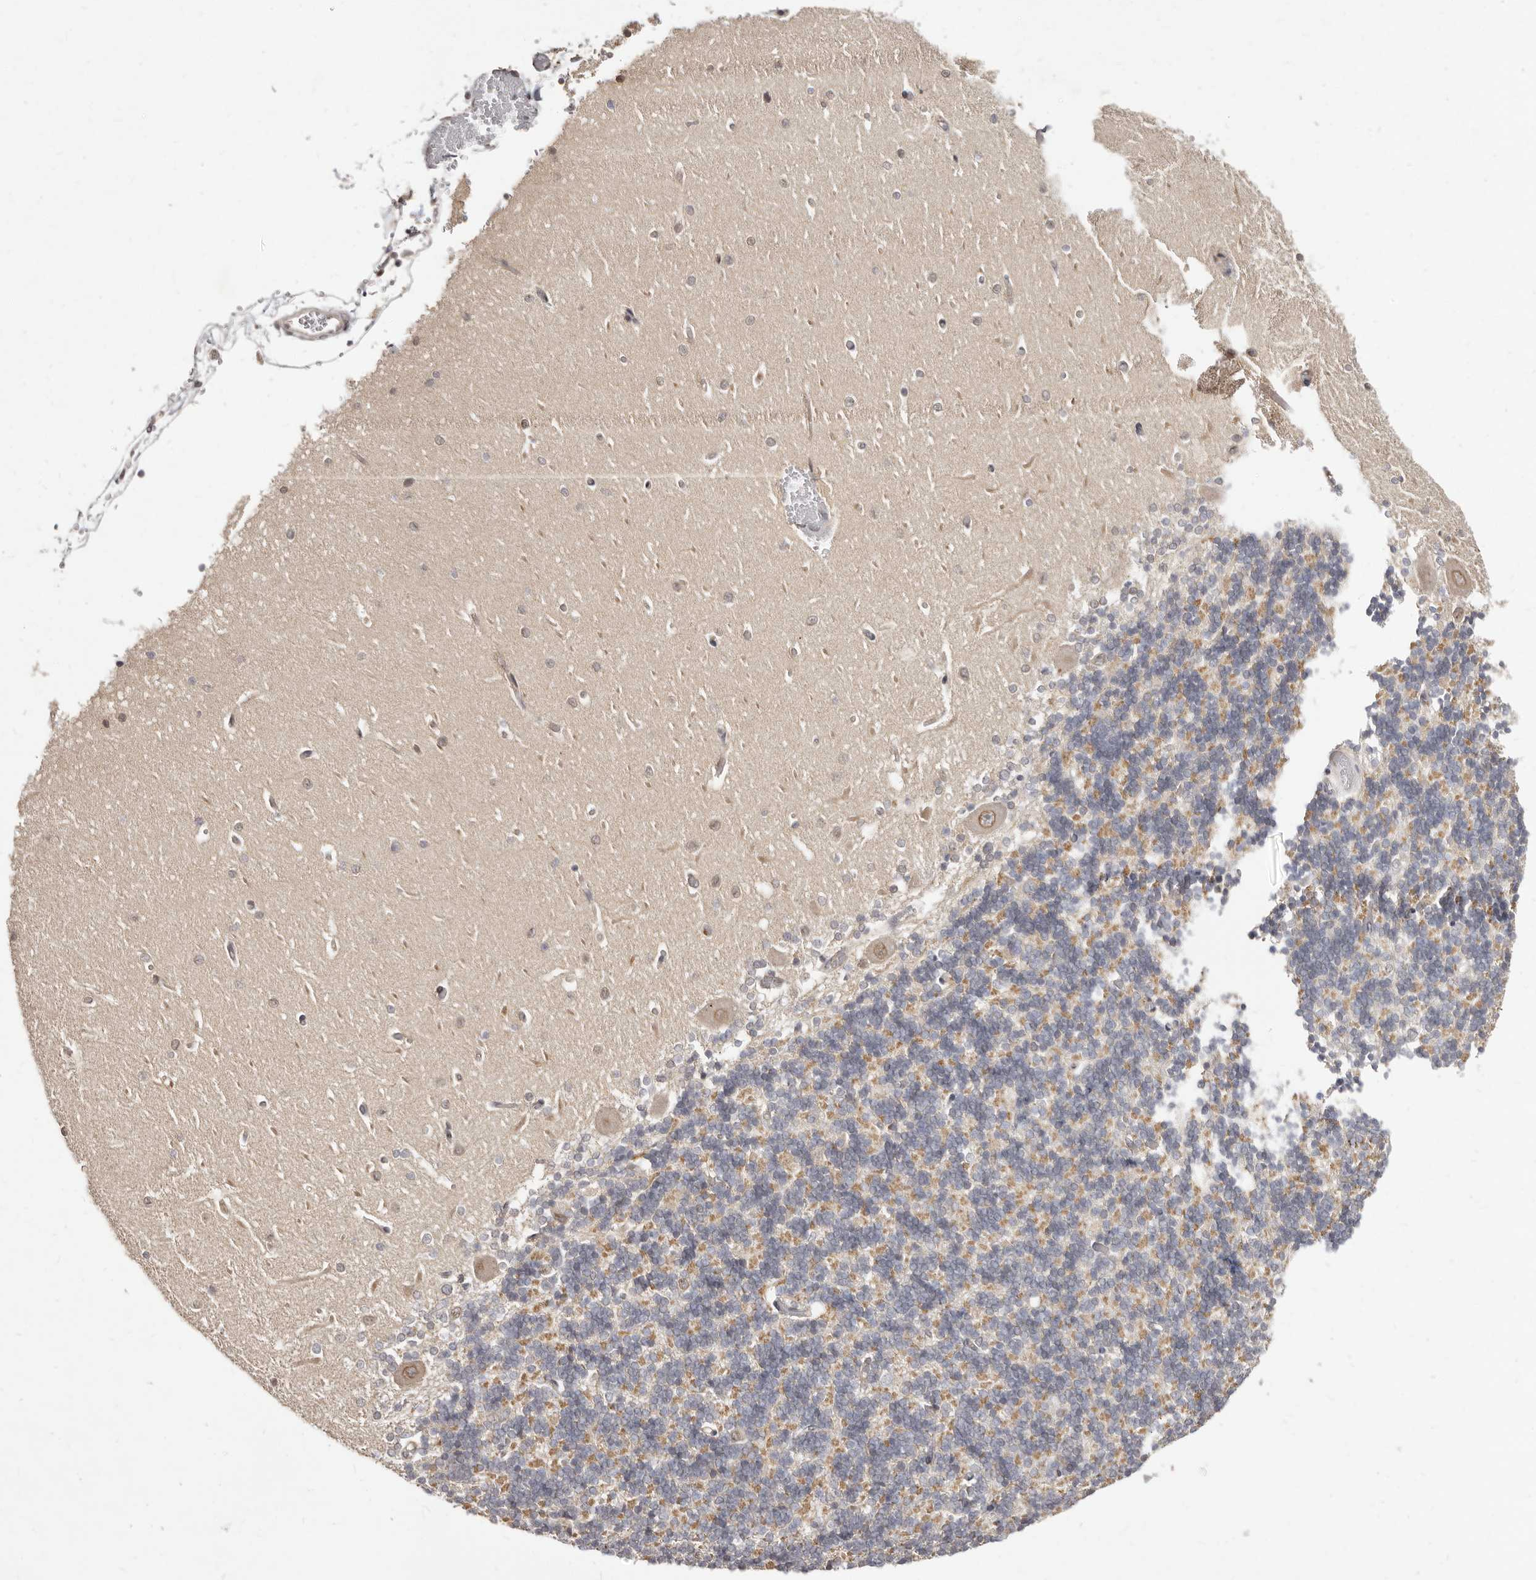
{"staining": {"intensity": "moderate", "quantity": ">75%", "location": "cytoplasmic/membranous"}, "tissue": "cerebellum", "cell_type": "Cells in granular layer", "image_type": "normal", "snomed": [{"axis": "morphology", "description": "Normal tissue, NOS"}, {"axis": "topography", "description": "Cerebellum"}], "caption": "Benign cerebellum reveals moderate cytoplasmic/membranous staining in about >75% of cells in granular layer, visualized by immunohistochemistry.", "gene": "LCORL", "patient": {"sex": "male", "age": 37}}